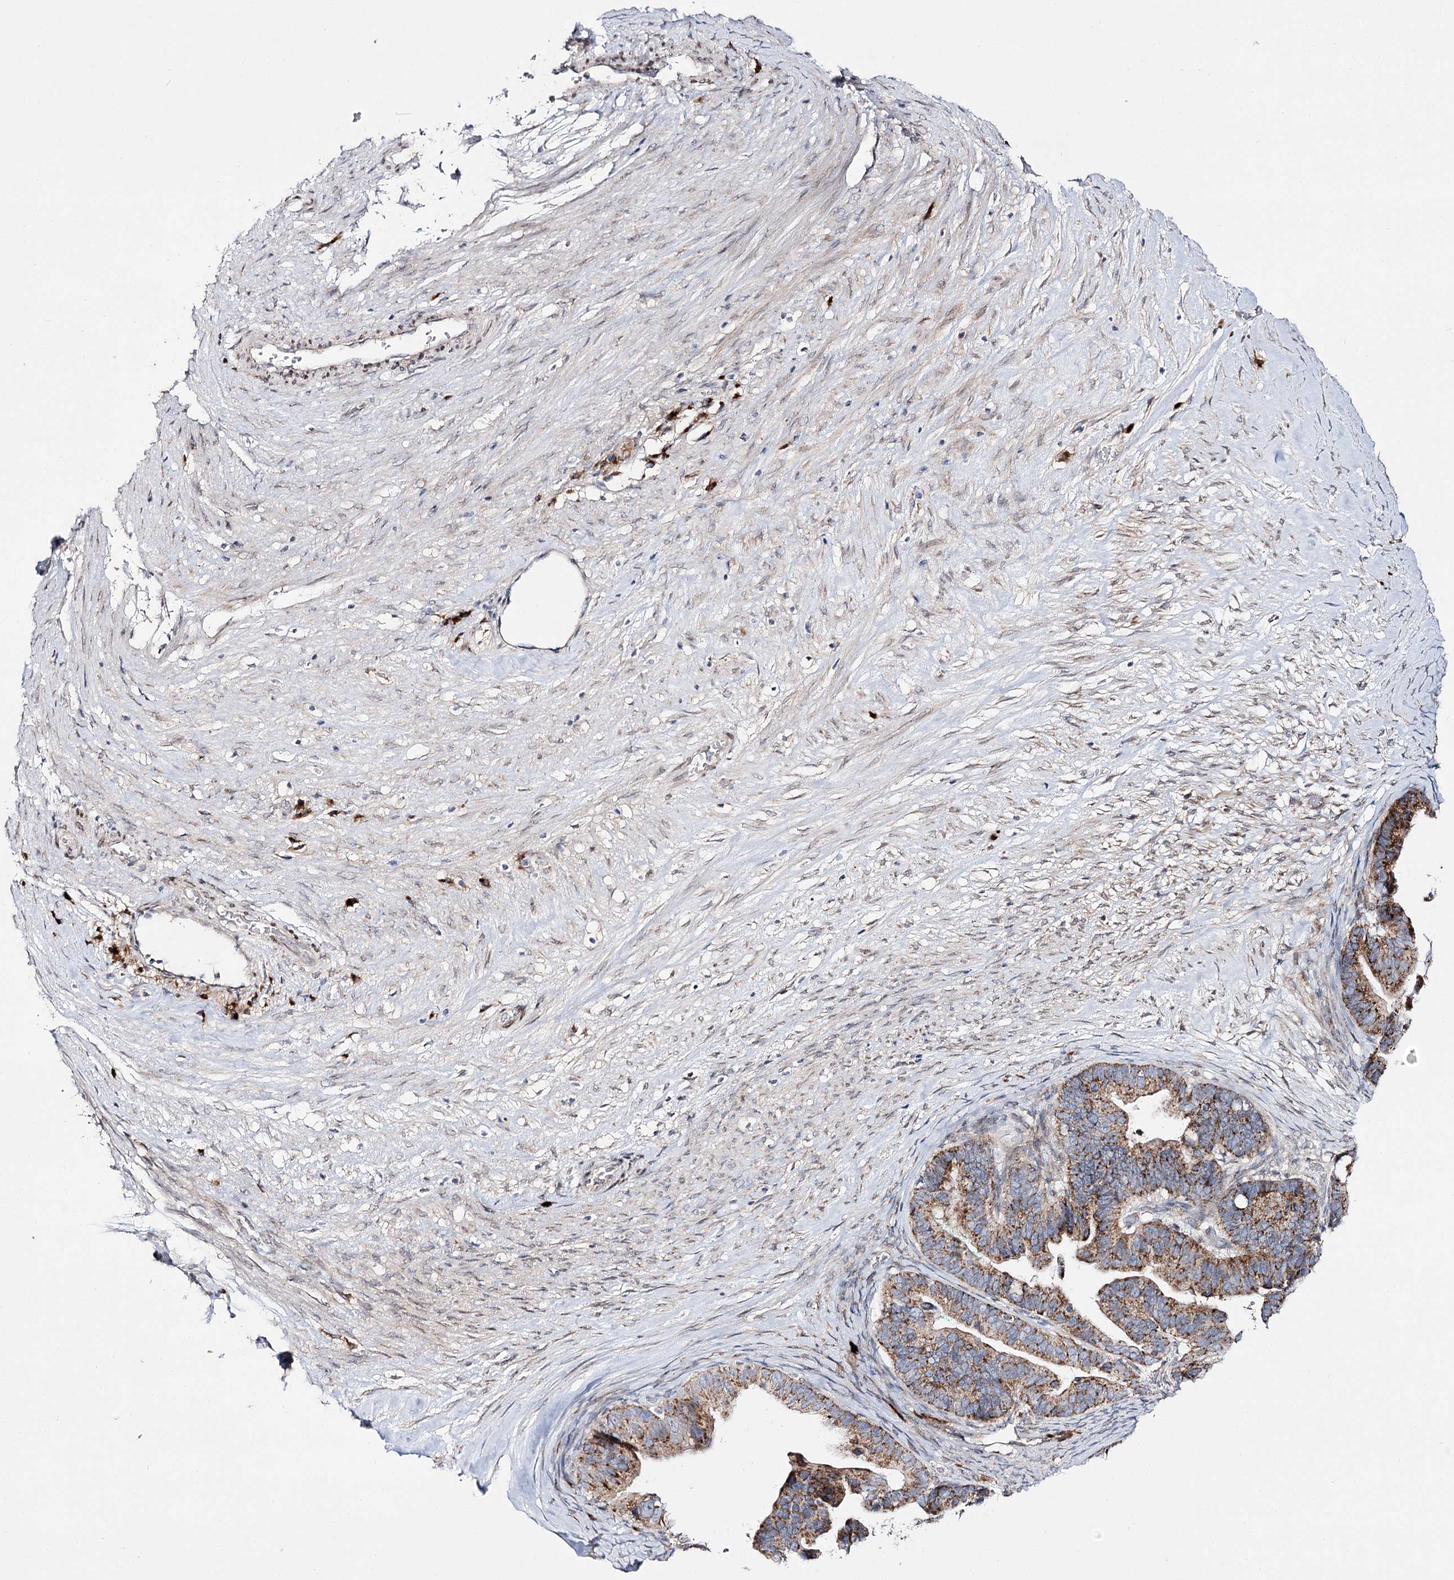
{"staining": {"intensity": "moderate", "quantity": ">75%", "location": "cytoplasmic/membranous"}, "tissue": "ovarian cancer", "cell_type": "Tumor cells", "image_type": "cancer", "snomed": [{"axis": "morphology", "description": "Cystadenocarcinoma, serous, NOS"}, {"axis": "topography", "description": "Ovary"}], "caption": "Immunohistochemical staining of human ovarian cancer reveals moderate cytoplasmic/membranous protein expression in approximately >75% of tumor cells.", "gene": "C11orf80", "patient": {"sex": "female", "age": 56}}